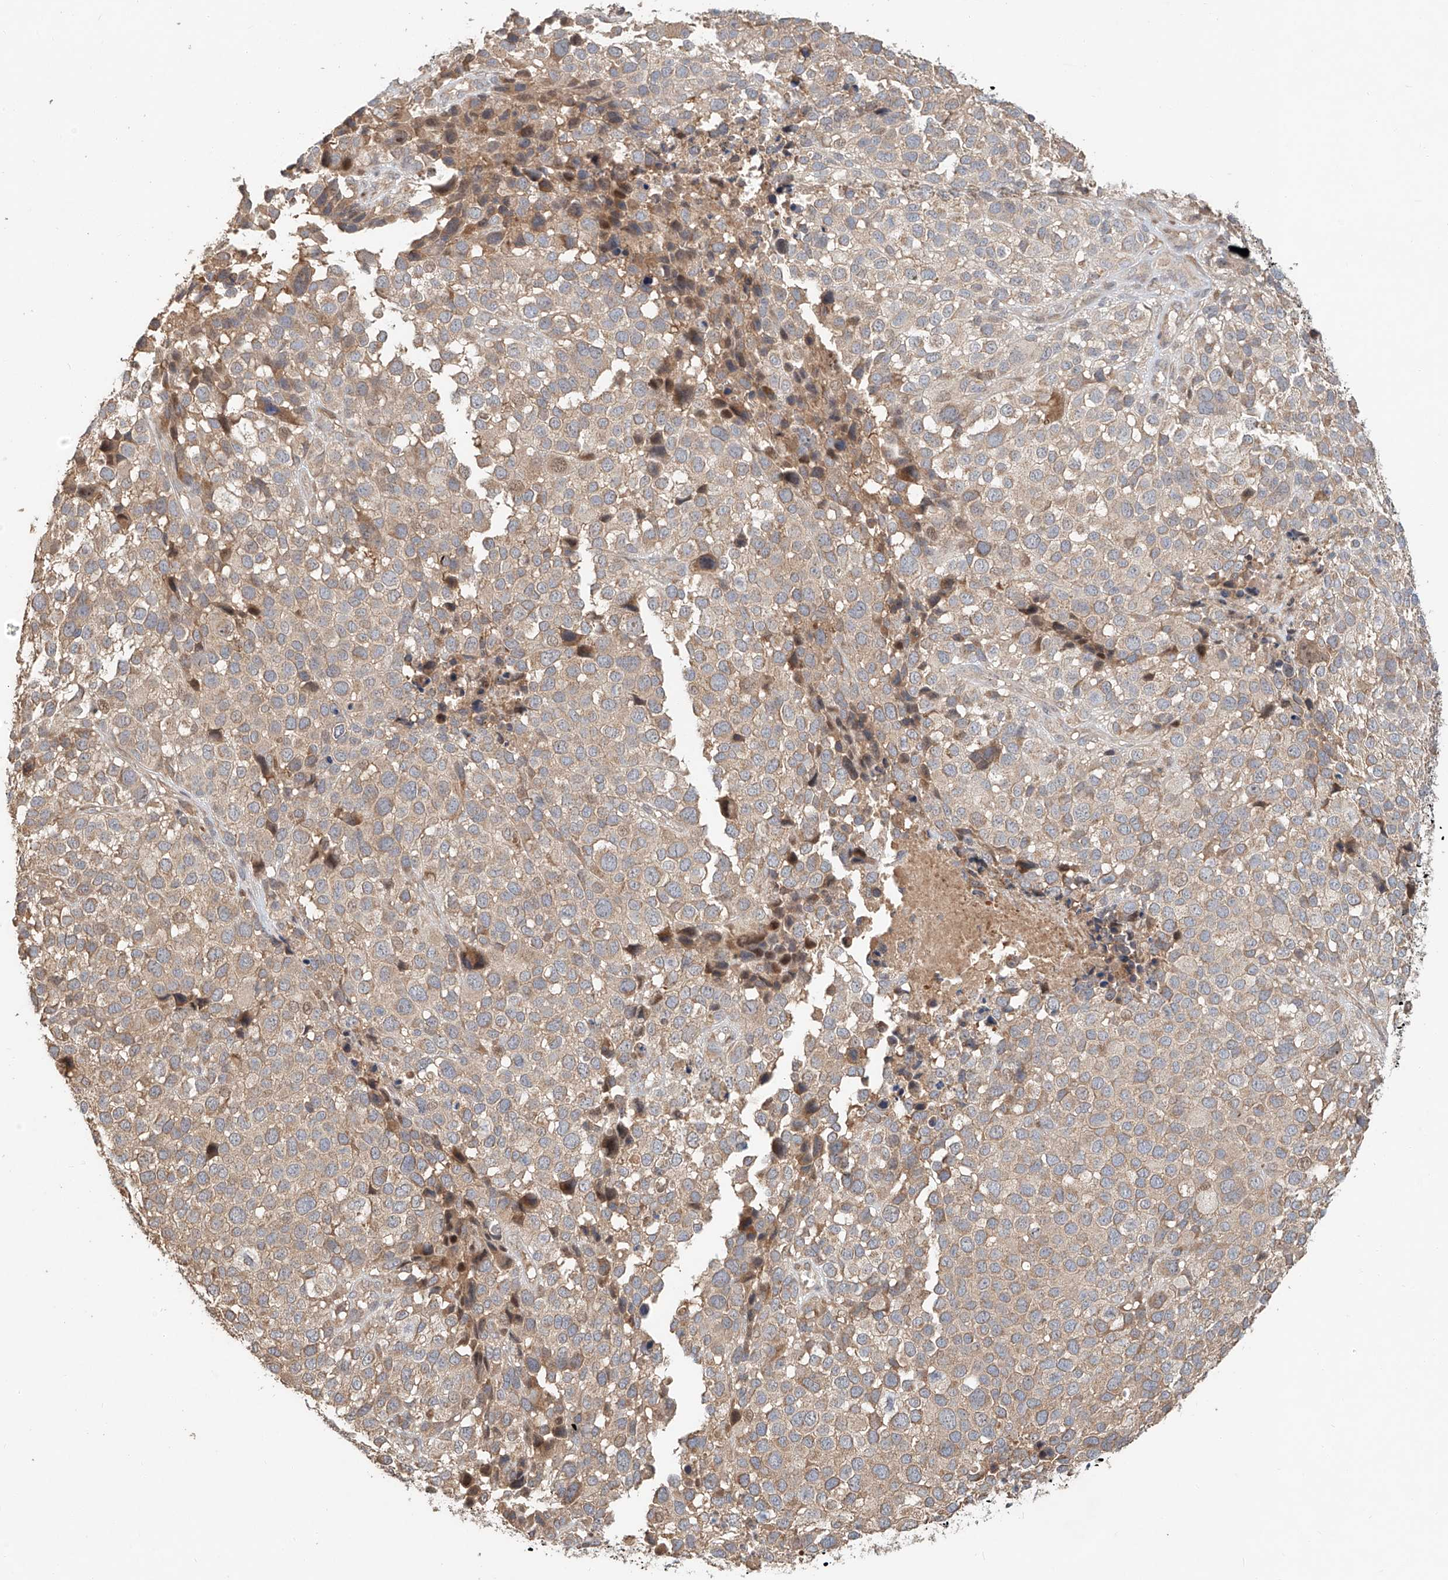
{"staining": {"intensity": "weak", "quantity": "25%-75%", "location": "cytoplasmic/membranous"}, "tissue": "melanoma", "cell_type": "Tumor cells", "image_type": "cancer", "snomed": [{"axis": "morphology", "description": "Malignant melanoma, NOS"}, {"axis": "topography", "description": "Skin of trunk"}], "caption": "This photomicrograph reveals malignant melanoma stained with immunohistochemistry to label a protein in brown. The cytoplasmic/membranous of tumor cells show weak positivity for the protein. Nuclei are counter-stained blue.", "gene": "TMEM61", "patient": {"sex": "male", "age": 71}}